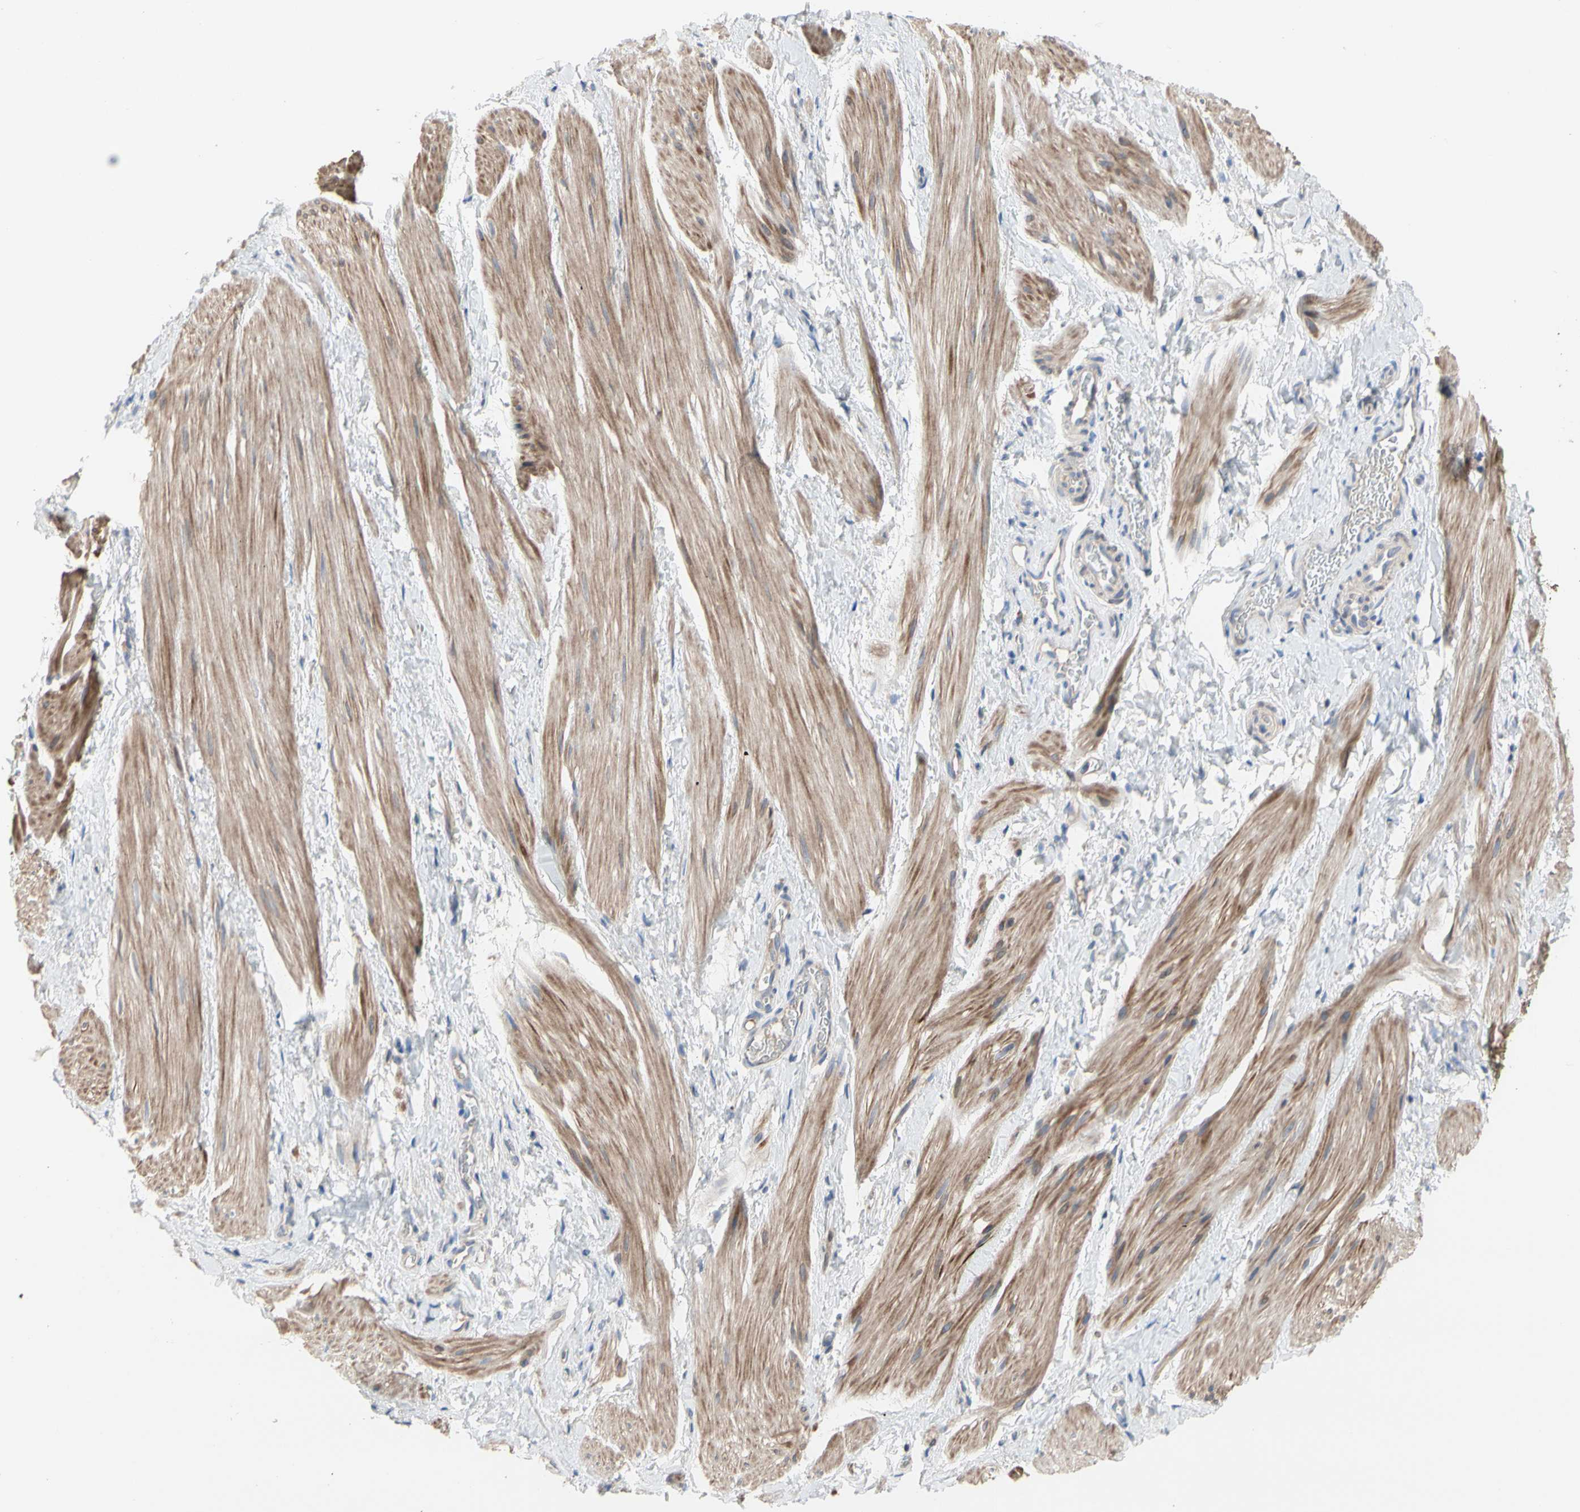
{"staining": {"intensity": "moderate", "quantity": "25%-75%", "location": "cytoplasmic/membranous"}, "tissue": "smooth muscle", "cell_type": "Smooth muscle cells", "image_type": "normal", "snomed": [{"axis": "morphology", "description": "Normal tissue, NOS"}, {"axis": "topography", "description": "Smooth muscle"}], "caption": "Immunohistochemical staining of normal human smooth muscle exhibits 25%-75% levels of moderate cytoplasmic/membranous protein expression in approximately 25%-75% of smooth muscle cells.", "gene": "TTC14", "patient": {"sex": "male", "age": 16}}